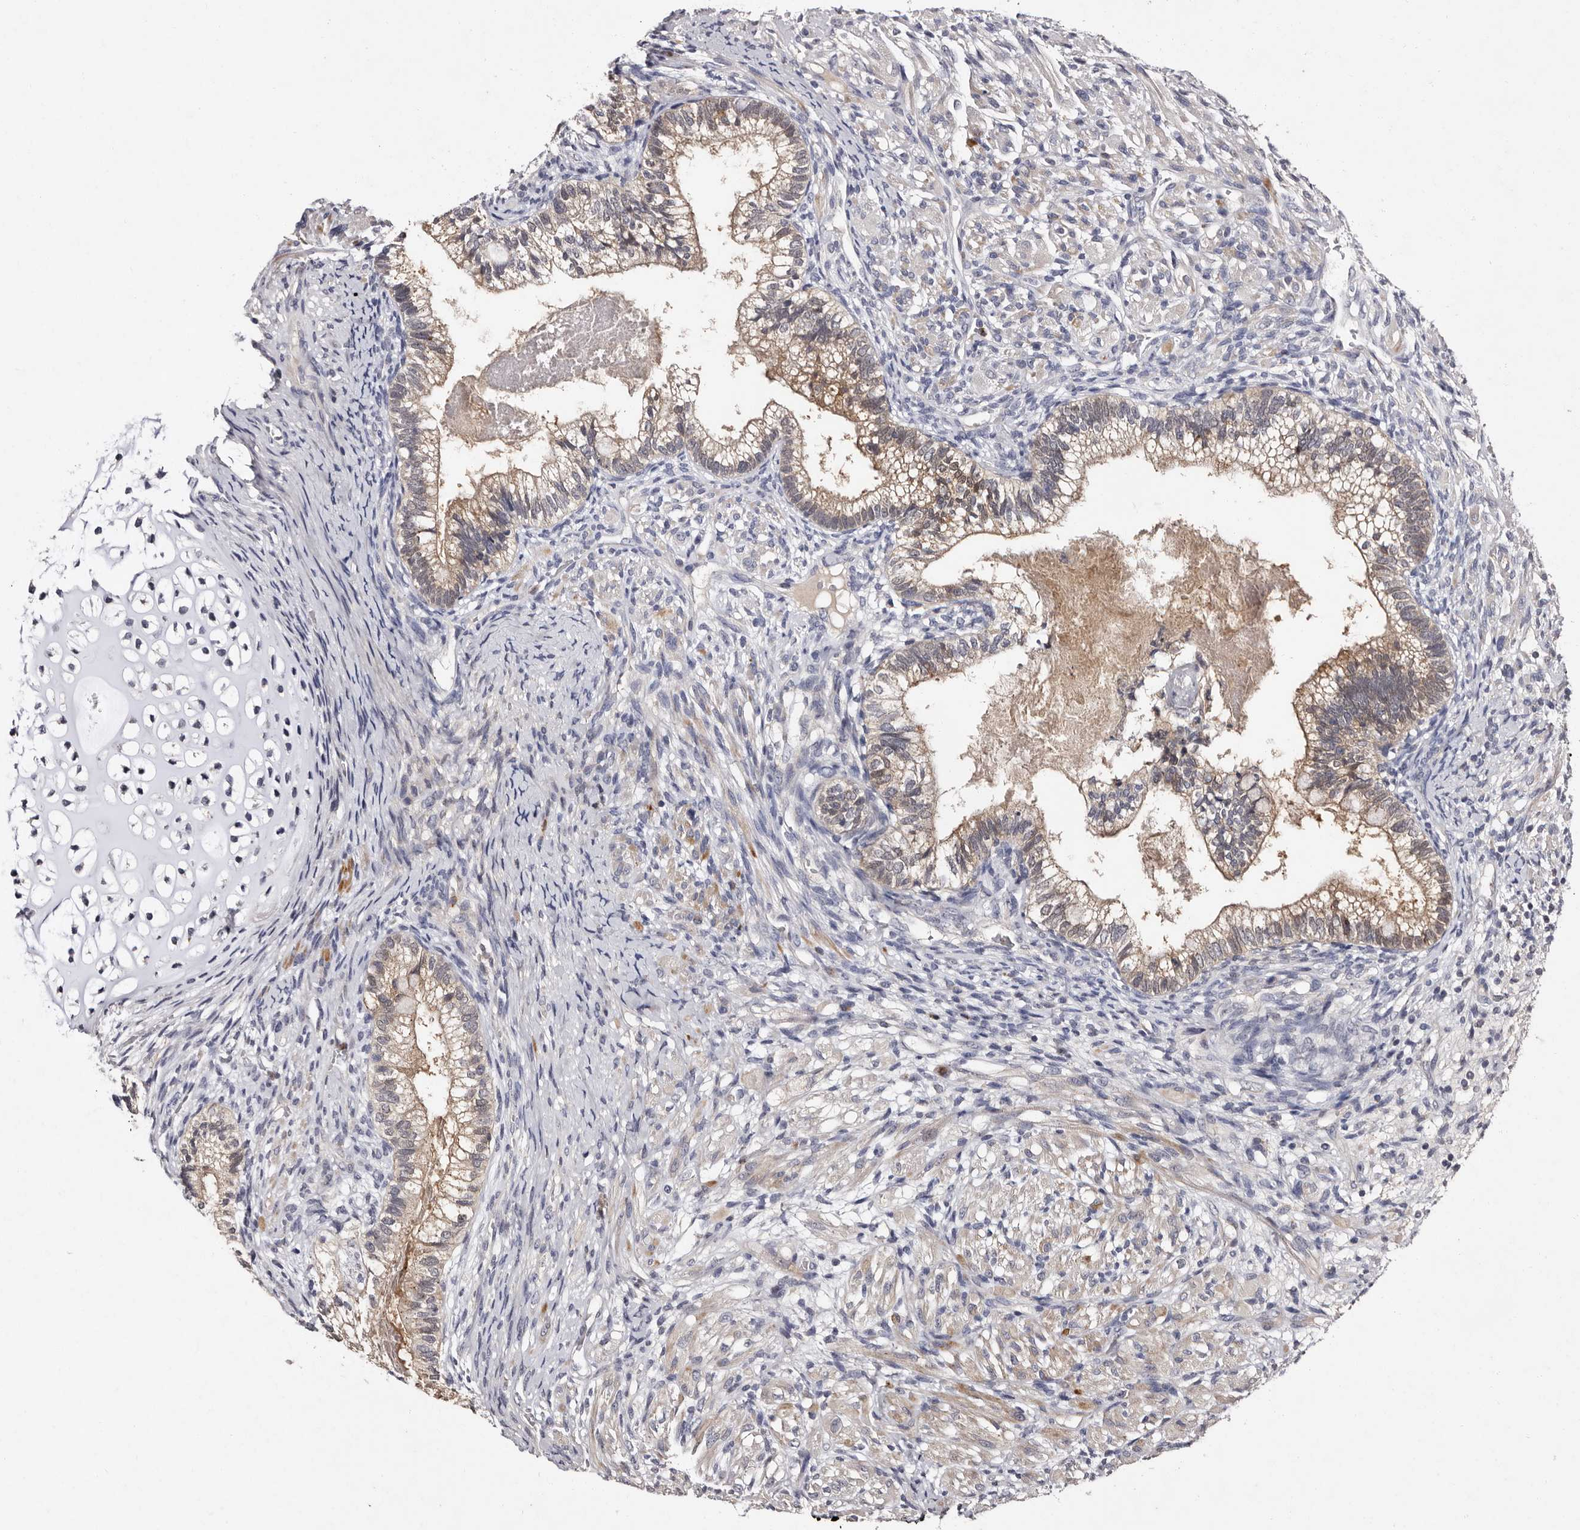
{"staining": {"intensity": "weak", "quantity": ">75%", "location": "cytoplasmic/membranous"}, "tissue": "testis cancer", "cell_type": "Tumor cells", "image_type": "cancer", "snomed": [{"axis": "morphology", "description": "Seminoma, NOS"}, {"axis": "morphology", "description": "Carcinoma, Embryonal, NOS"}, {"axis": "topography", "description": "Testis"}], "caption": "Testis cancer stained with DAB IHC reveals low levels of weak cytoplasmic/membranous staining in approximately >75% of tumor cells.", "gene": "DNPH1", "patient": {"sex": "male", "age": 28}}